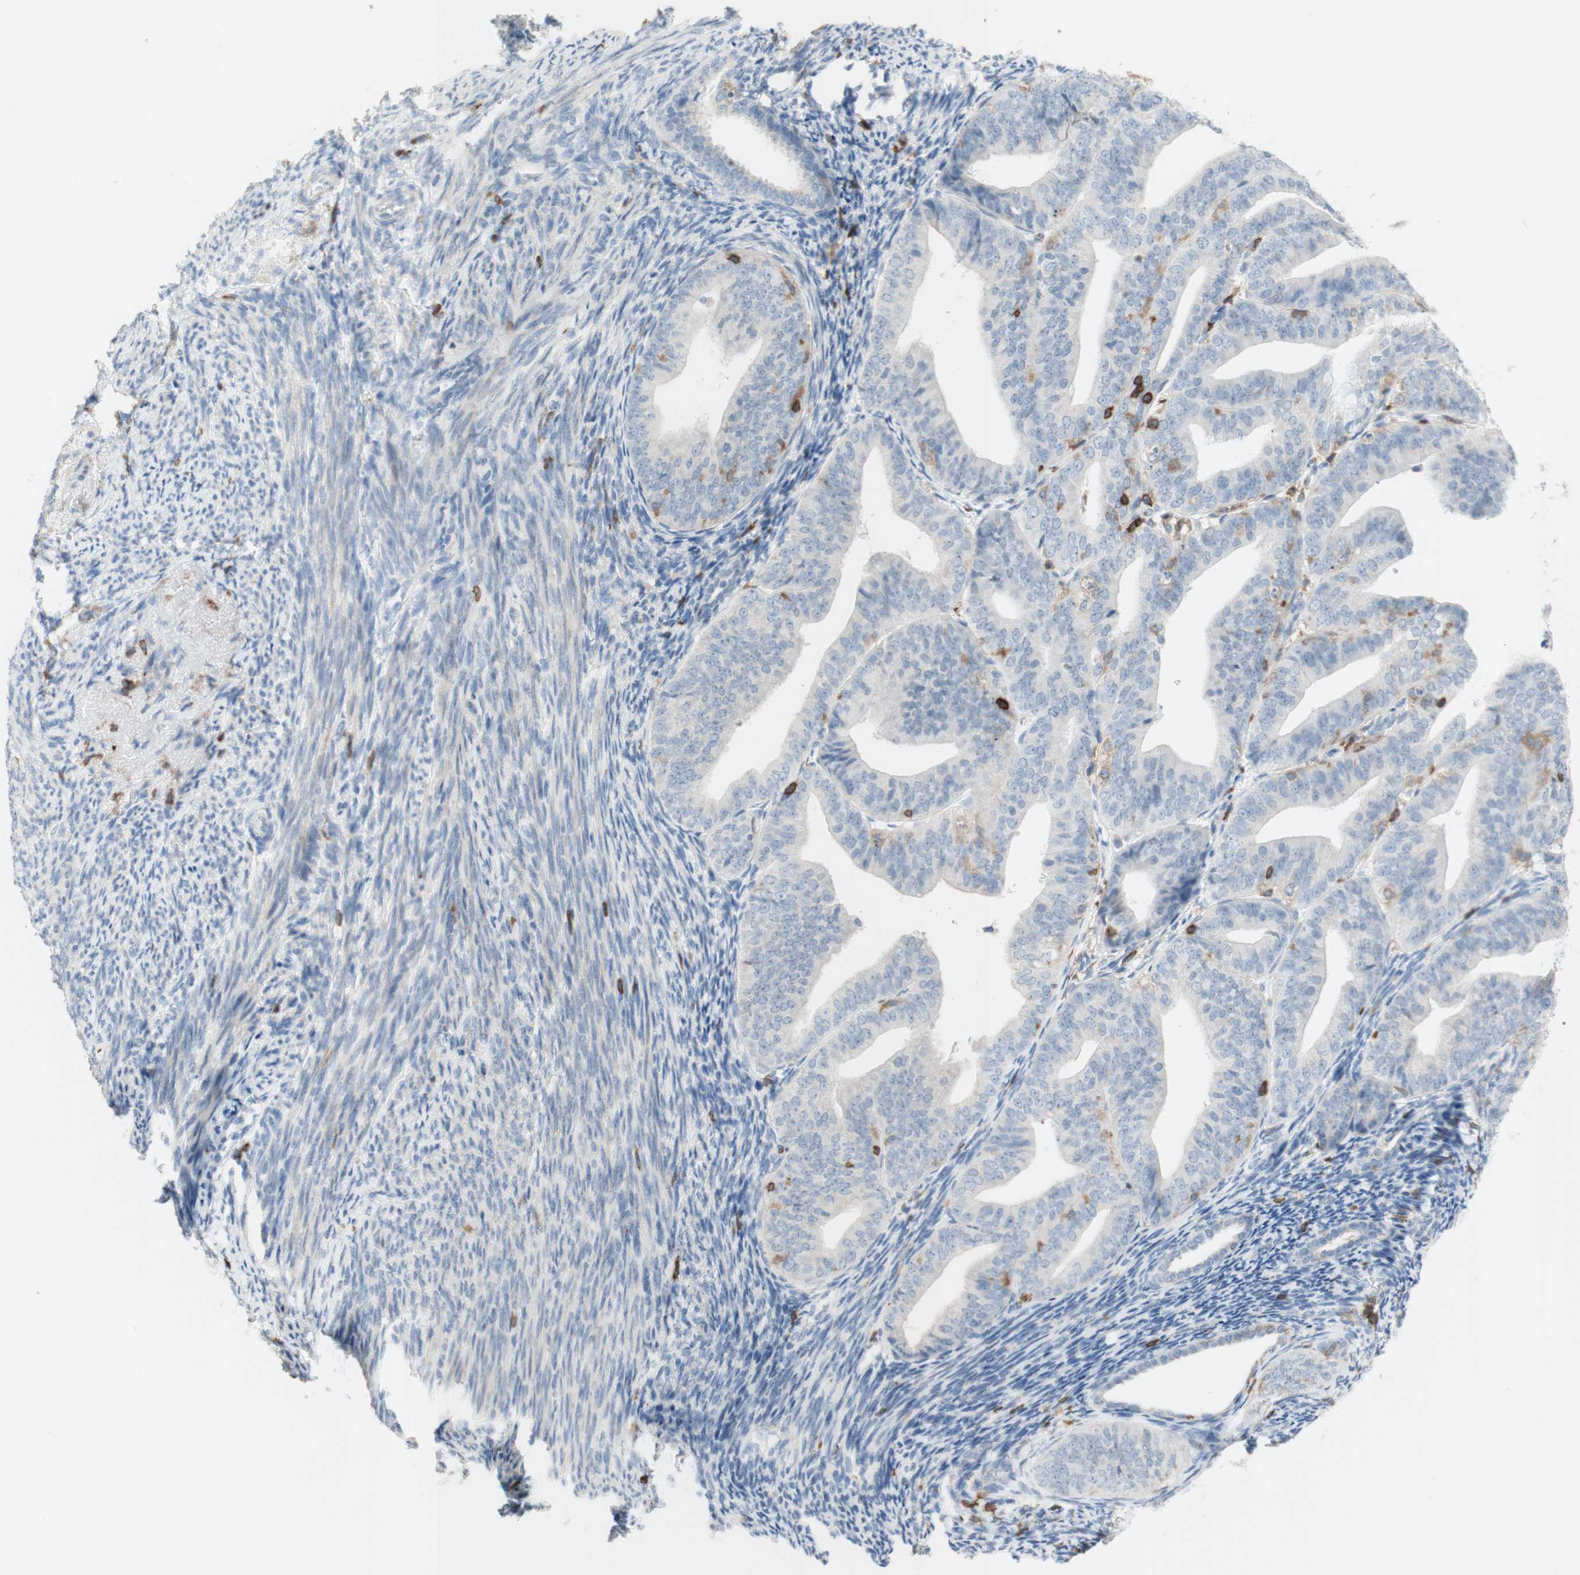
{"staining": {"intensity": "negative", "quantity": "none", "location": "none"}, "tissue": "endometrial cancer", "cell_type": "Tumor cells", "image_type": "cancer", "snomed": [{"axis": "morphology", "description": "Adenocarcinoma, NOS"}, {"axis": "topography", "description": "Endometrium"}], "caption": "Tumor cells are negative for brown protein staining in adenocarcinoma (endometrial).", "gene": "SPINK6", "patient": {"sex": "female", "age": 63}}